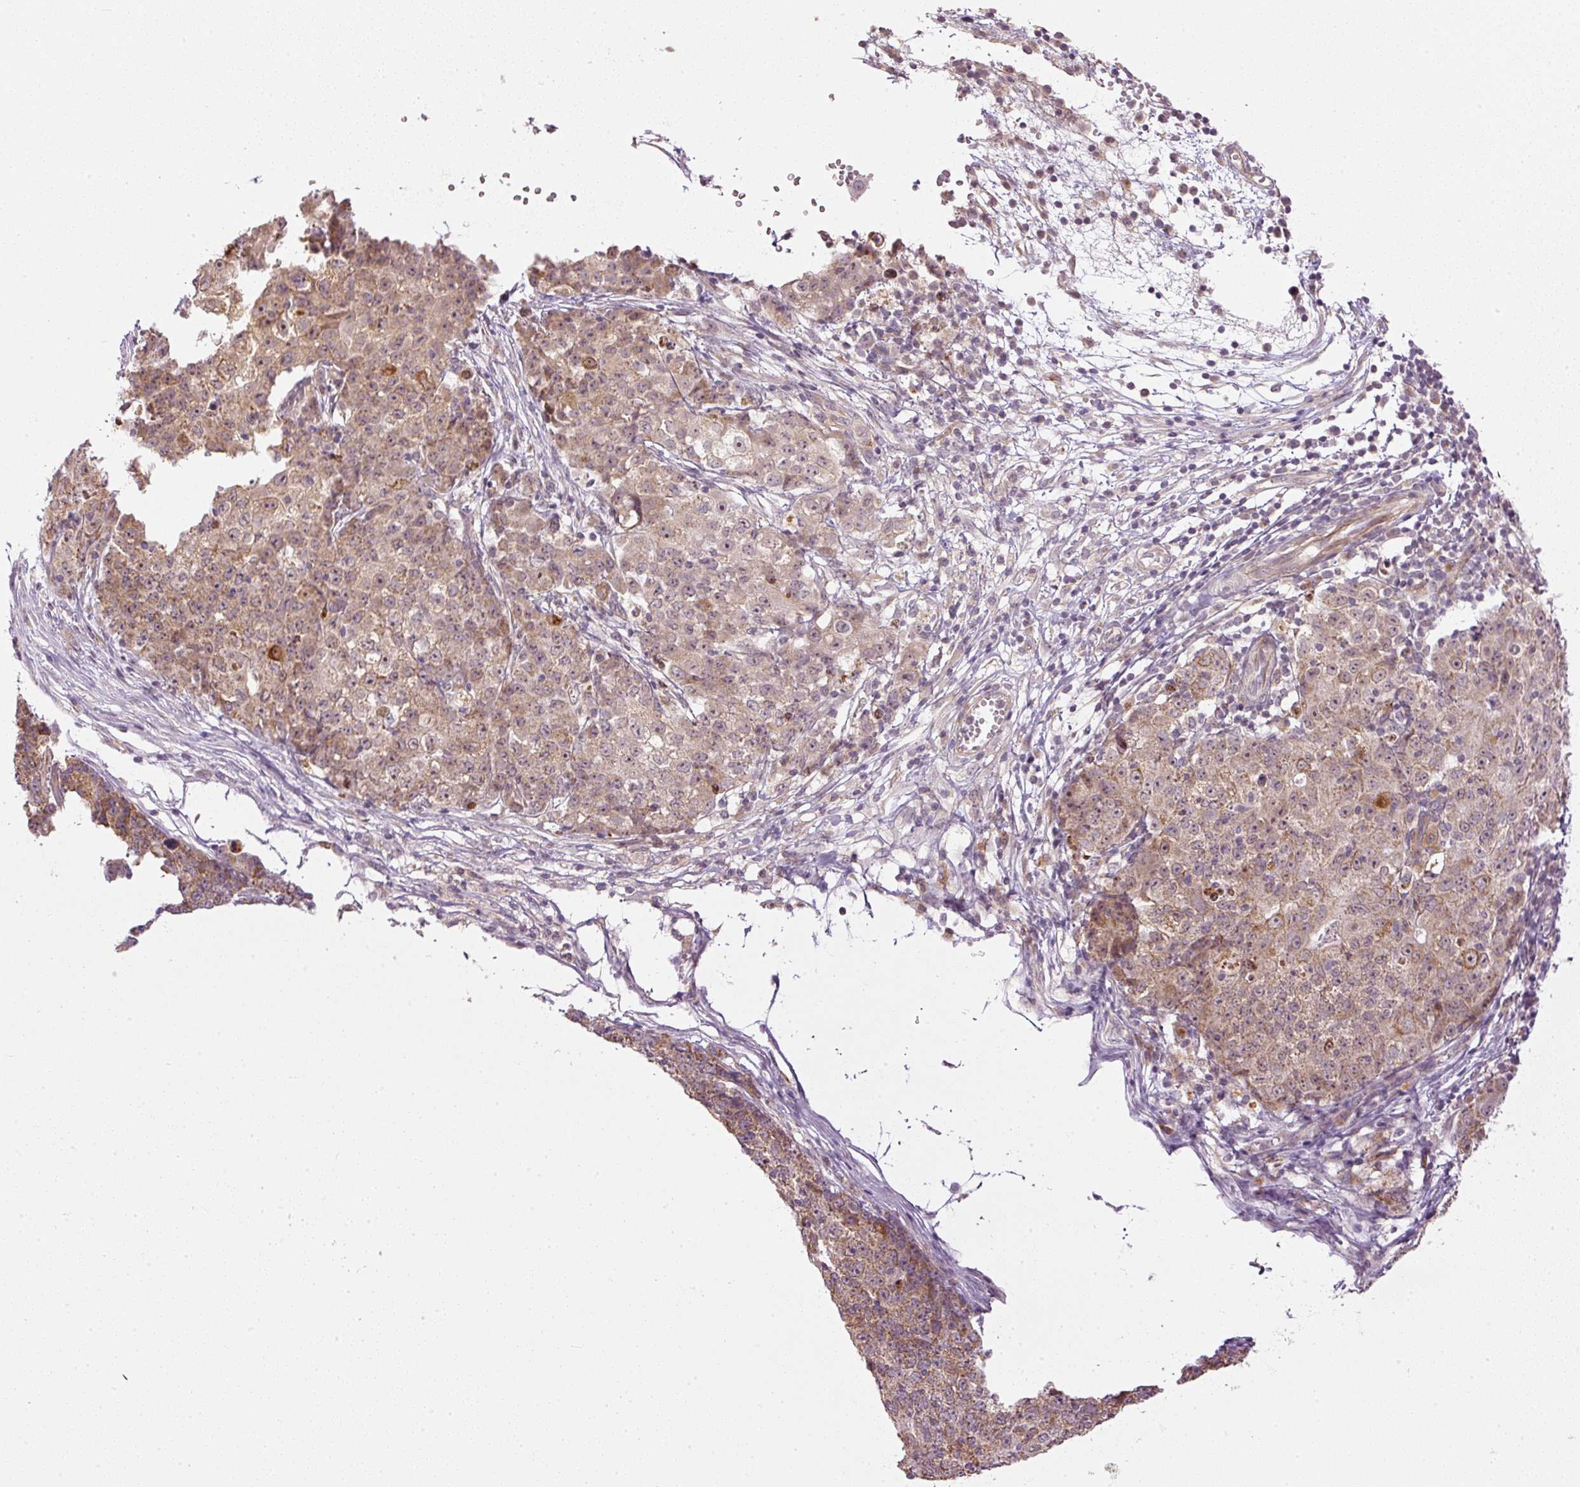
{"staining": {"intensity": "moderate", "quantity": "25%-75%", "location": "cytoplasmic/membranous,nuclear"}, "tissue": "ovarian cancer", "cell_type": "Tumor cells", "image_type": "cancer", "snomed": [{"axis": "morphology", "description": "Carcinoma, endometroid"}, {"axis": "topography", "description": "Ovary"}], "caption": "Ovarian cancer stained for a protein demonstrates moderate cytoplasmic/membranous and nuclear positivity in tumor cells.", "gene": "CDC20B", "patient": {"sex": "female", "age": 42}}